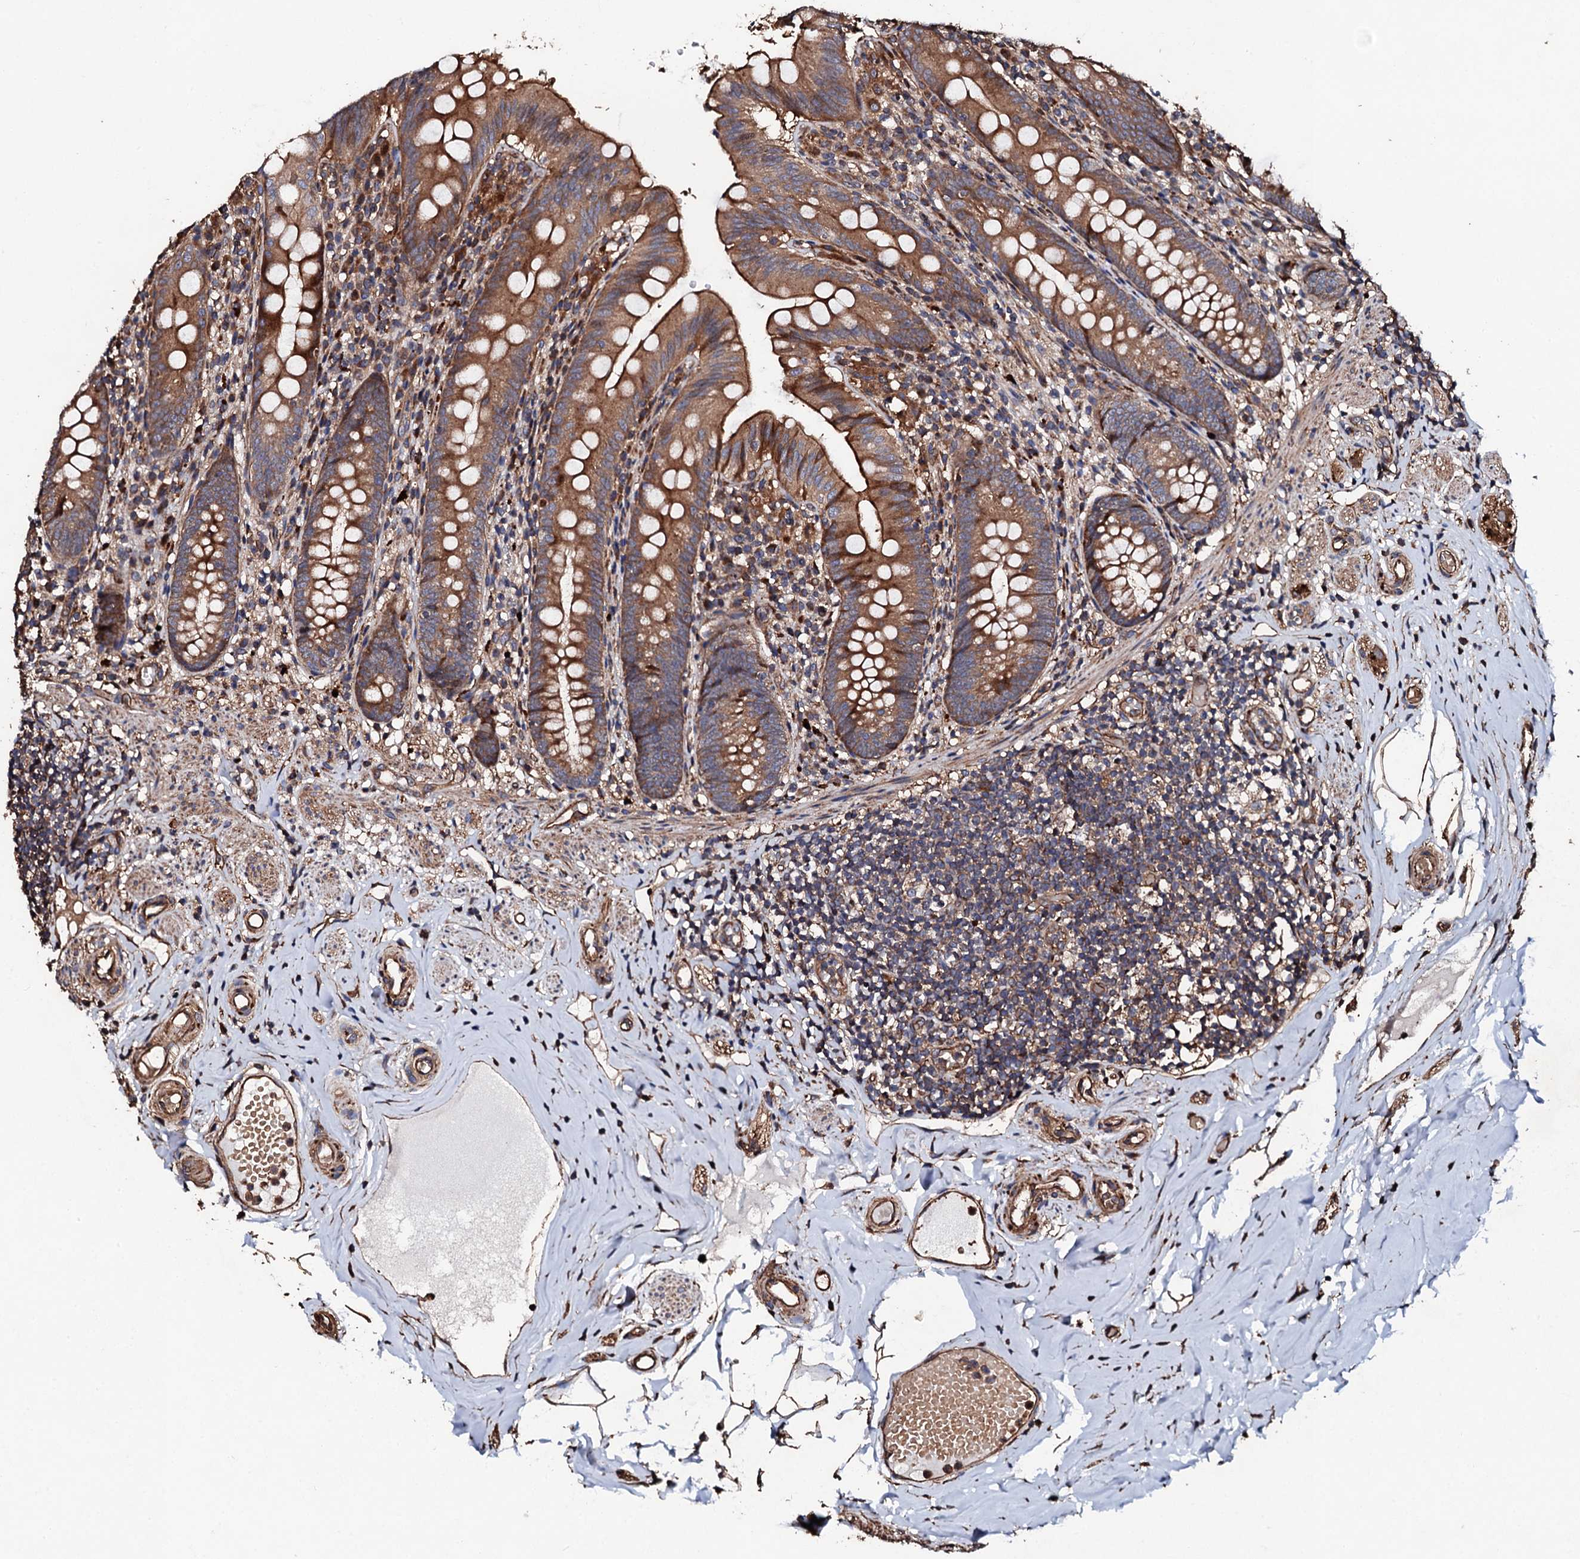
{"staining": {"intensity": "moderate", "quantity": ">75%", "location": "cytoplasmic/membranous"}, "tissue": "appendix", "cell_type": "Glandular cells", "image_type": "normal", "snomed": [{"axis": "morphology", "description": "Normal tissue, NOS"}, {"axis": "topography", "description": "Appendix"}], "caption": "DAB (3,3'-diaminobenzidine) immunohistochemical staining of unremarkable human appendix displays moderate cytoplasmic/membranous protein positivity in approximately >75% of glandular cells.", "gene": "CKAP5", "patient": {"sex": "male", "age": 55}}